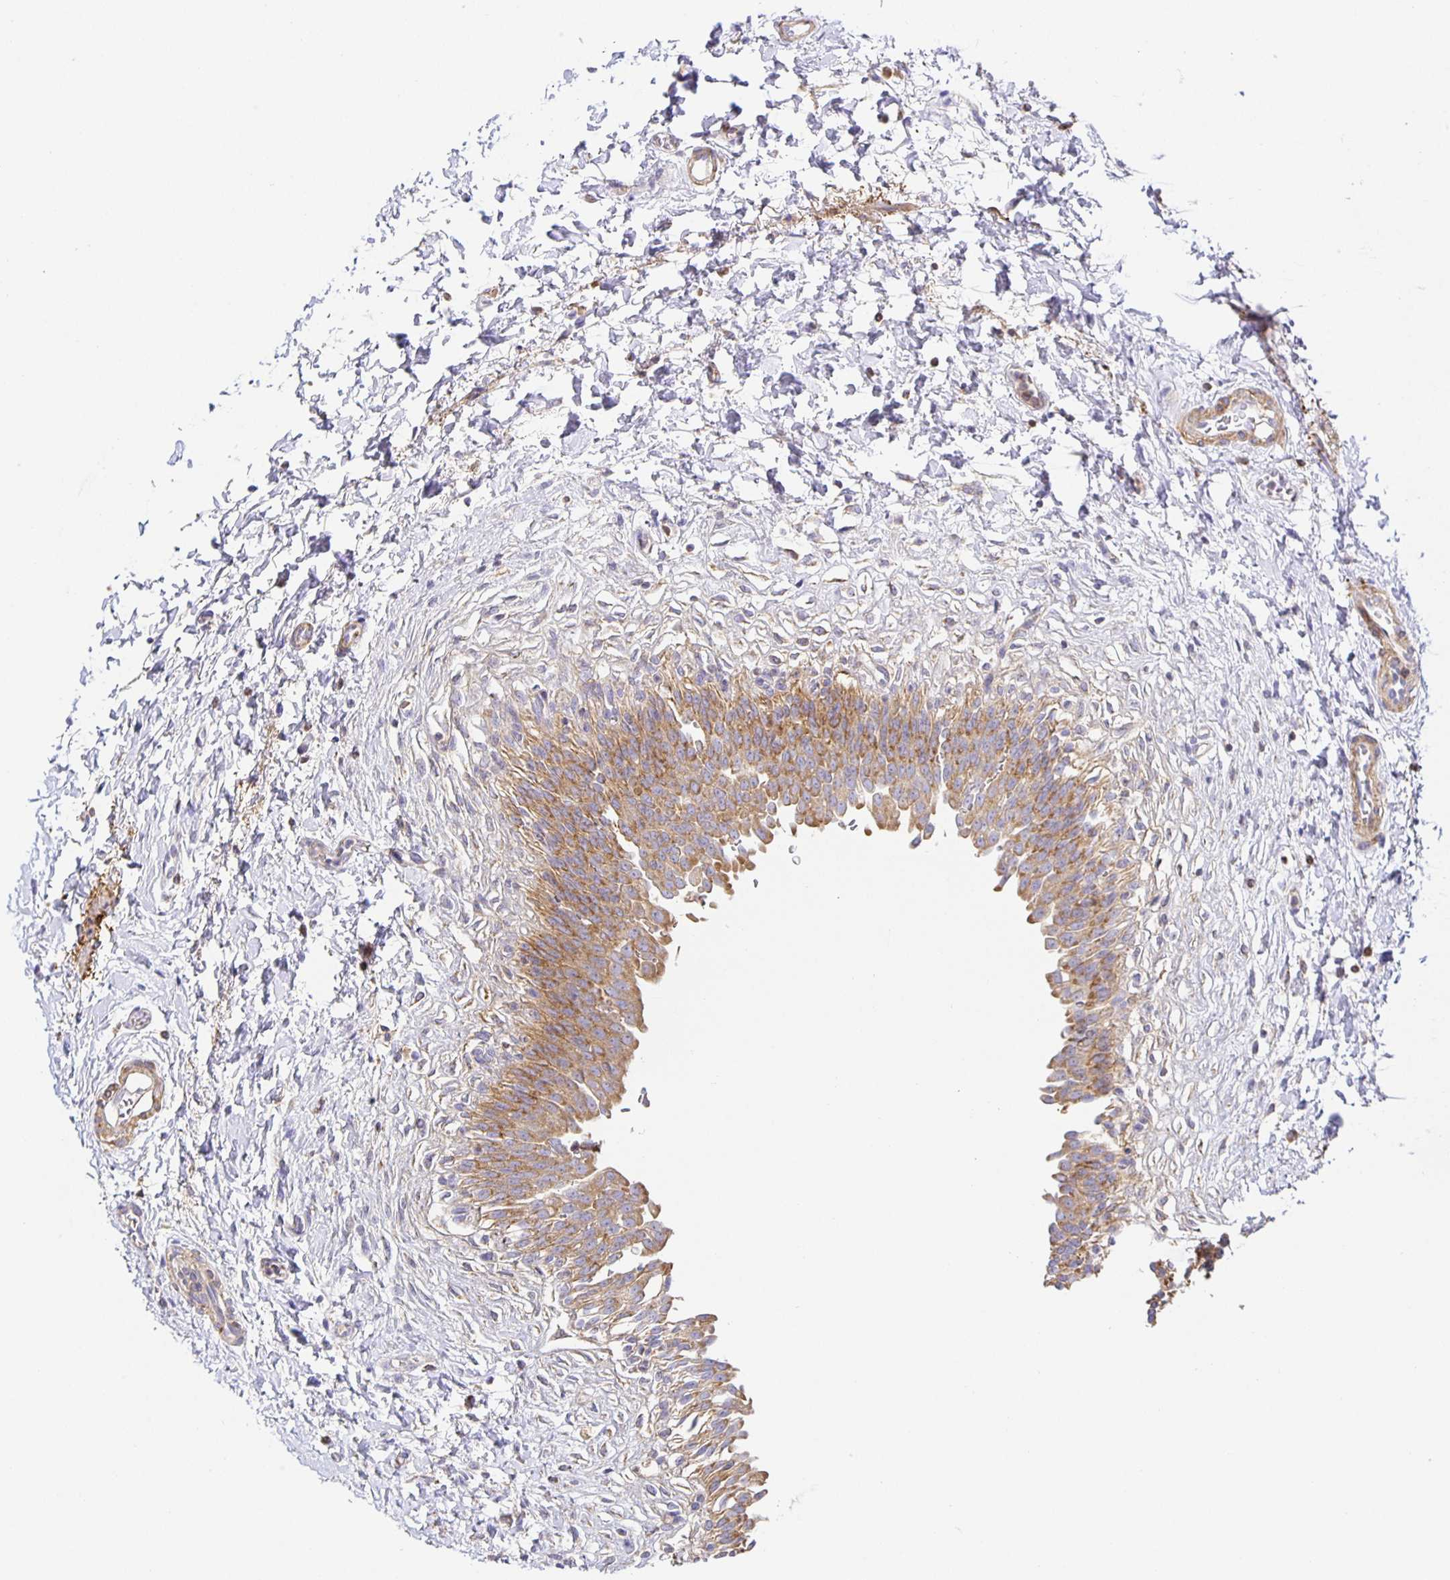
{"staining": {"intensity": "moderate", "quantity": ">75%", "location": "cytoplasmic/membranous"}, "tissue": "urinary bladder", "cell_type": "Urothelial cells", "image_type": "normal", "snomed": [{"axis": "morphology", "description": "Normal tissue, NOS"}, {"axis": "topography", "description": "Urinary bladder"}], "caption": "Urinary bladder stained with IHC demonstrates moderate cytoplasmic/membranous expression in about >75% of urothelial cells. Nuclei are stained in blue.", "gene": "FLRT3", "patient": {"sex": "male", "age": 37}}